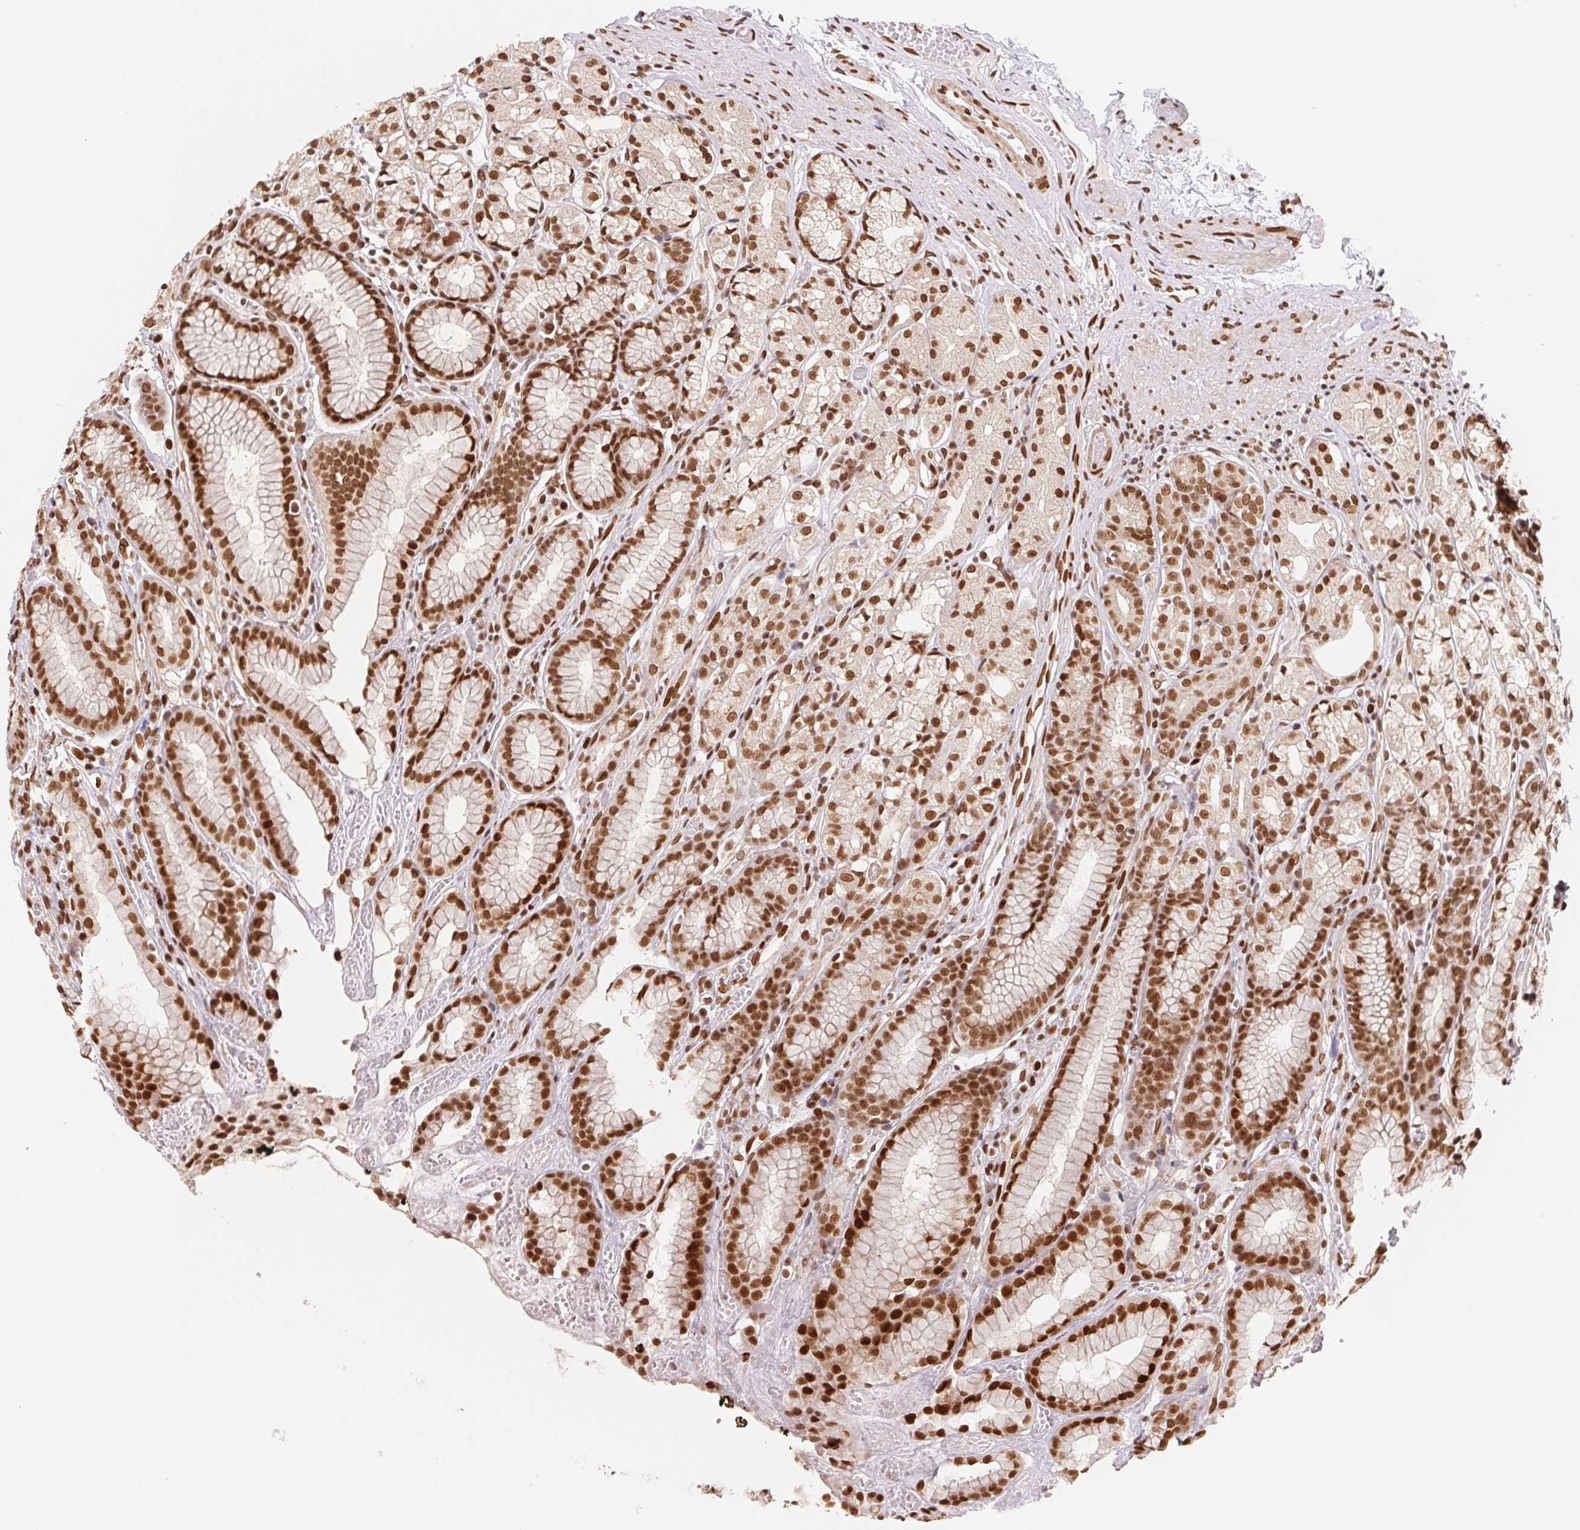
{"staining": {"intensity": "strong", "quantity": ">75%", "location": "nuclear"}, "tissue": "stomach", "cell_type": "Glandular cells", "image_type": "normal", "snomed": [{"axis": "morphology", "description": "Normal tissue, NOS"}, {"axis": "topography", "description": "Stomach"}], "caption": "Brown immunohistochemical staining in normal human stomach exhibits strong nuclear positivity in approximately >75% of glandular cells. Using DAB (brown) and hematoxylin (blue) stains, captured at high magnification using brightfield microscopy.", "gene": "SAP30BP", "patient": {"sex": "male", "age": 70}}